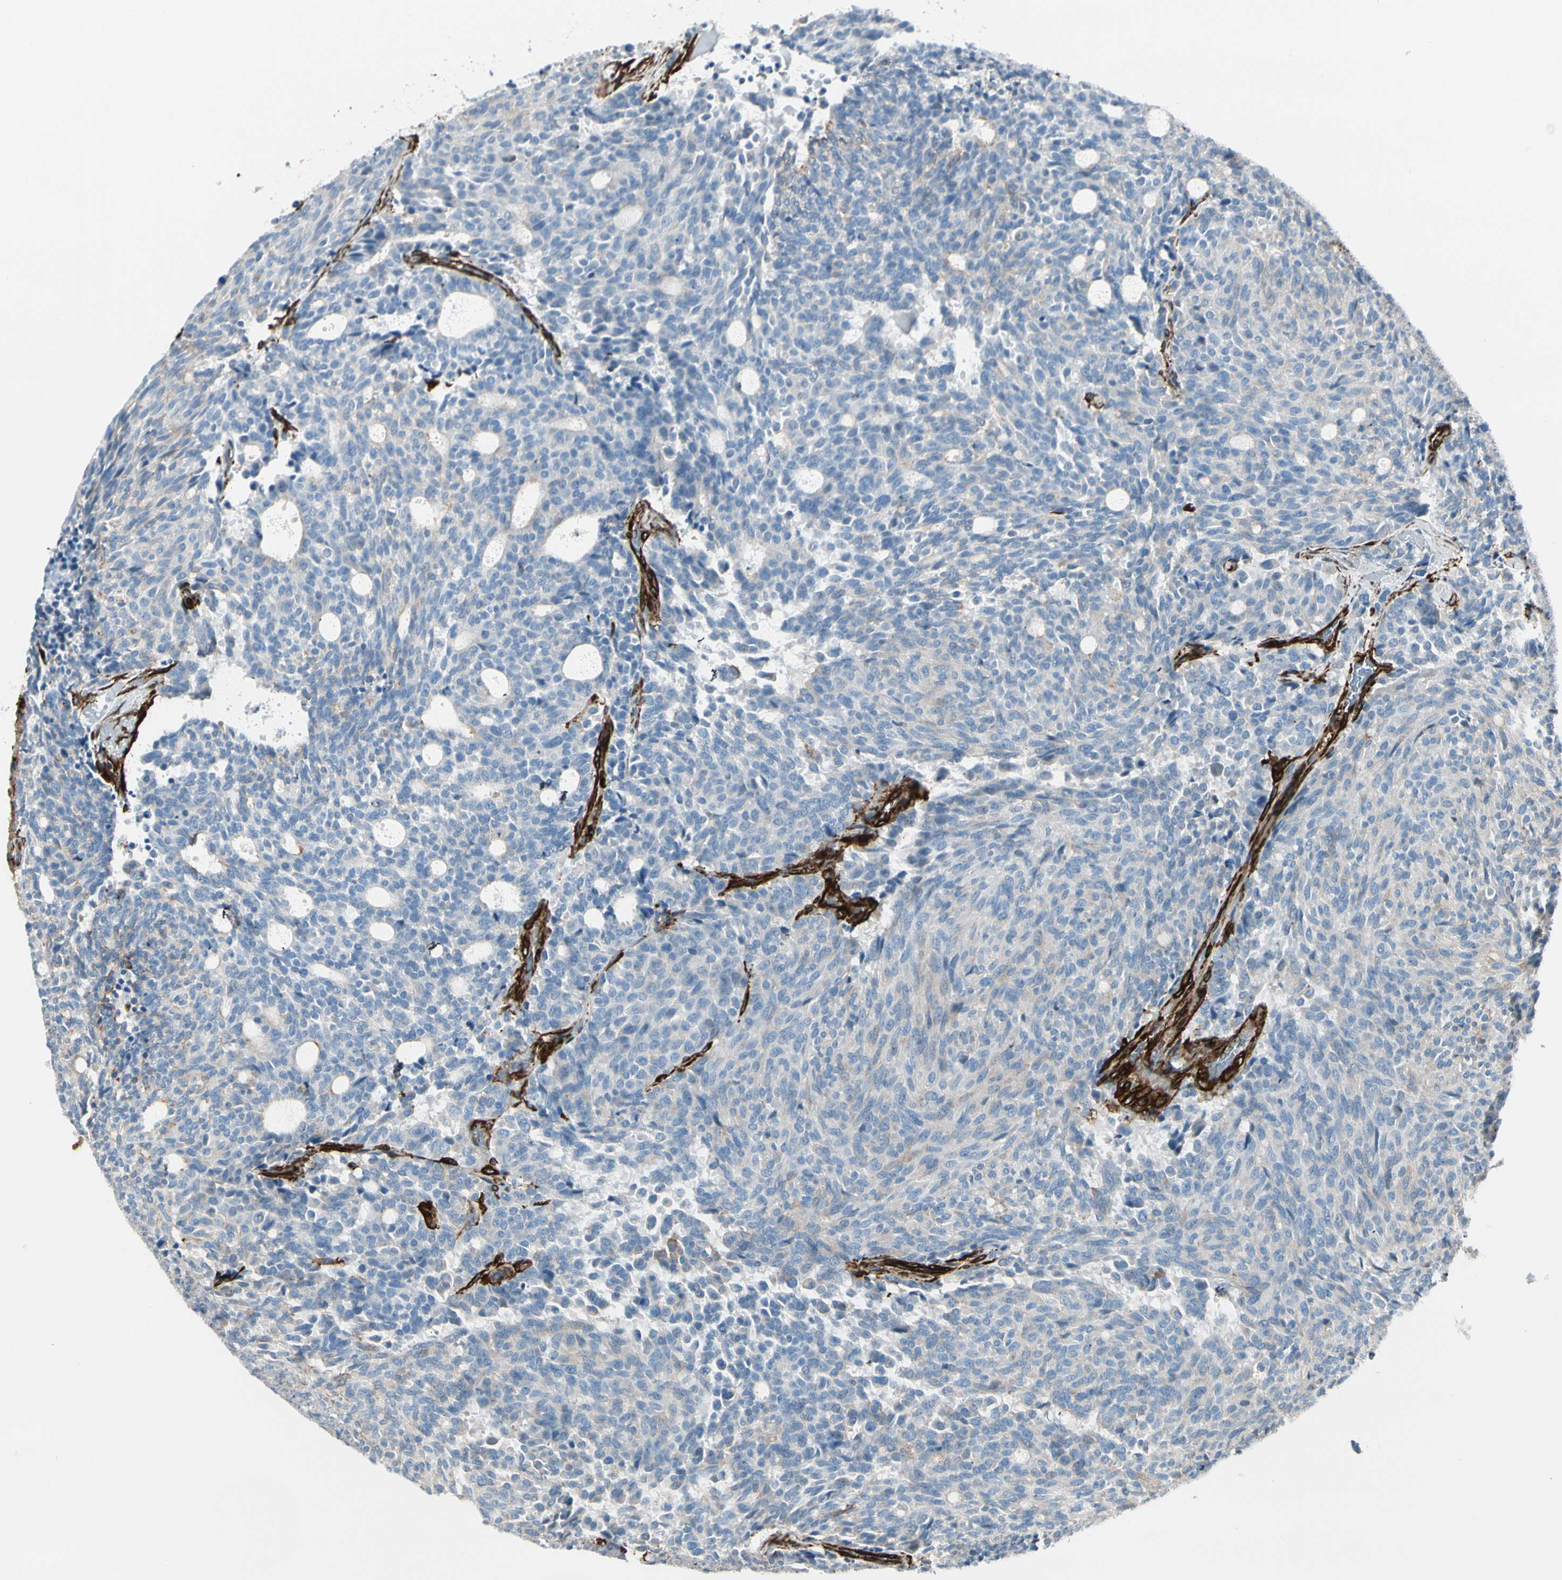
{"staining": {"intensity": "negative", "quantity": "none", "location": "none"}, "tissue": "carcinoid", "cell_type": "Tumor cells", "image_type": "cancer", "snomed": [{"axis": "morphology", "description": "Carcinoid, malignant, NOS"}, {"axis": "topography", "description": "Pancreas"}], "caption": "Carcinoid (malignant) was stained to show a protein in brown. There is no significant expression in tumor cells. (Brightfield microscopy of DAB (3,3'-diaminobenzidine) immunohistochemistry at high magnification).", "gene": "CALD1", "patient": {"sex": "female", "age": 54}}